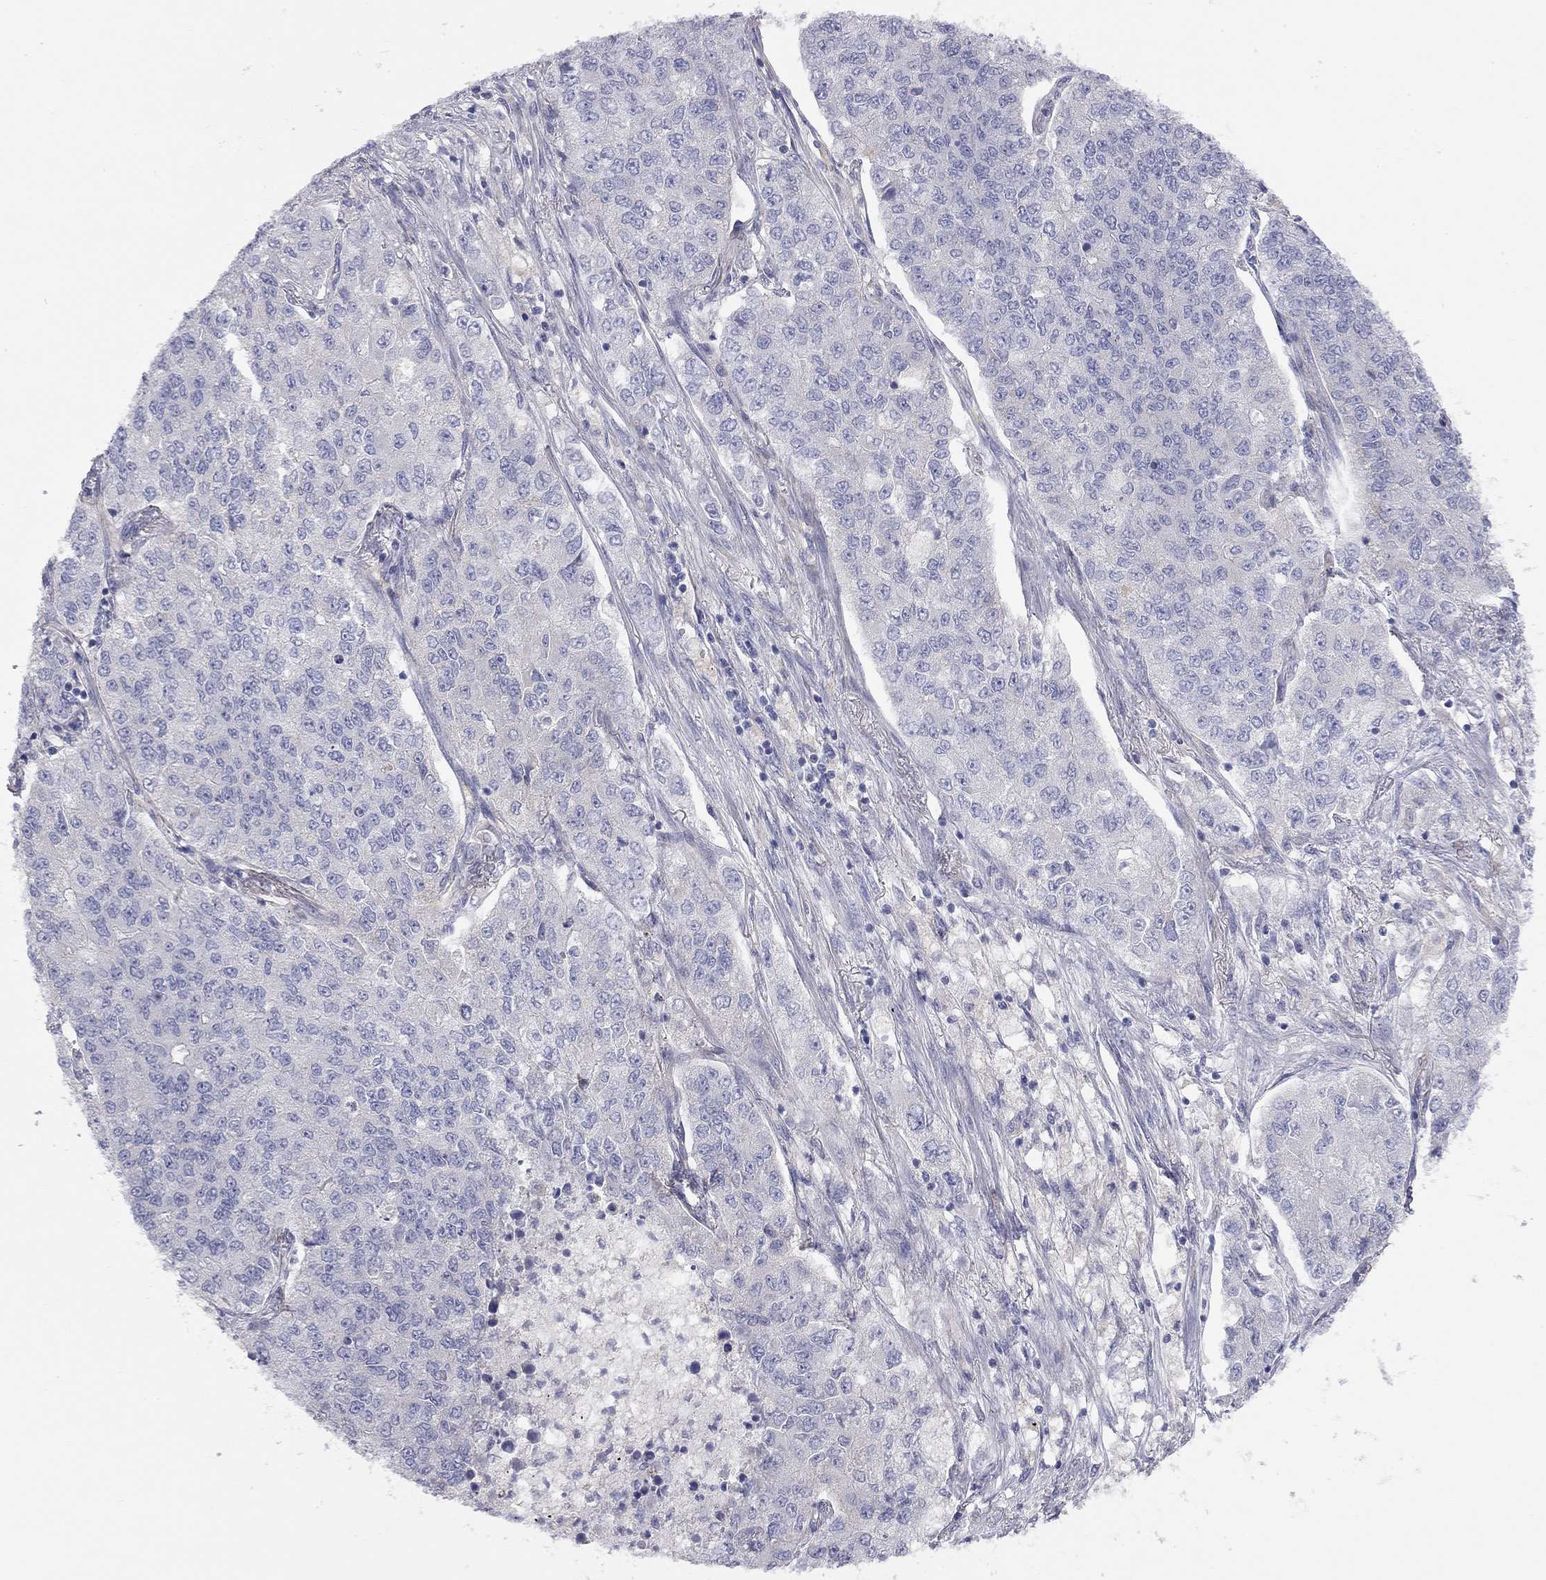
{"staining": {"intensity": "negative", "quantity": "none", "location": "none"}, "tissue": "lung cancer", "cell_type": "Tumor cells", "image_type": "cancer", "snomed": [{"axis": "morphology", "description": "Adenocarcinoma, NOS"}, {"axis": "topography", "description": "Lung"}], "caption": "Protein analysis of lung cancer (adenocarcinoma) reveals no significant staining in tumor cells.", "gene": "GPRC5B", "patient": {"sex": "male", "age": 49}}